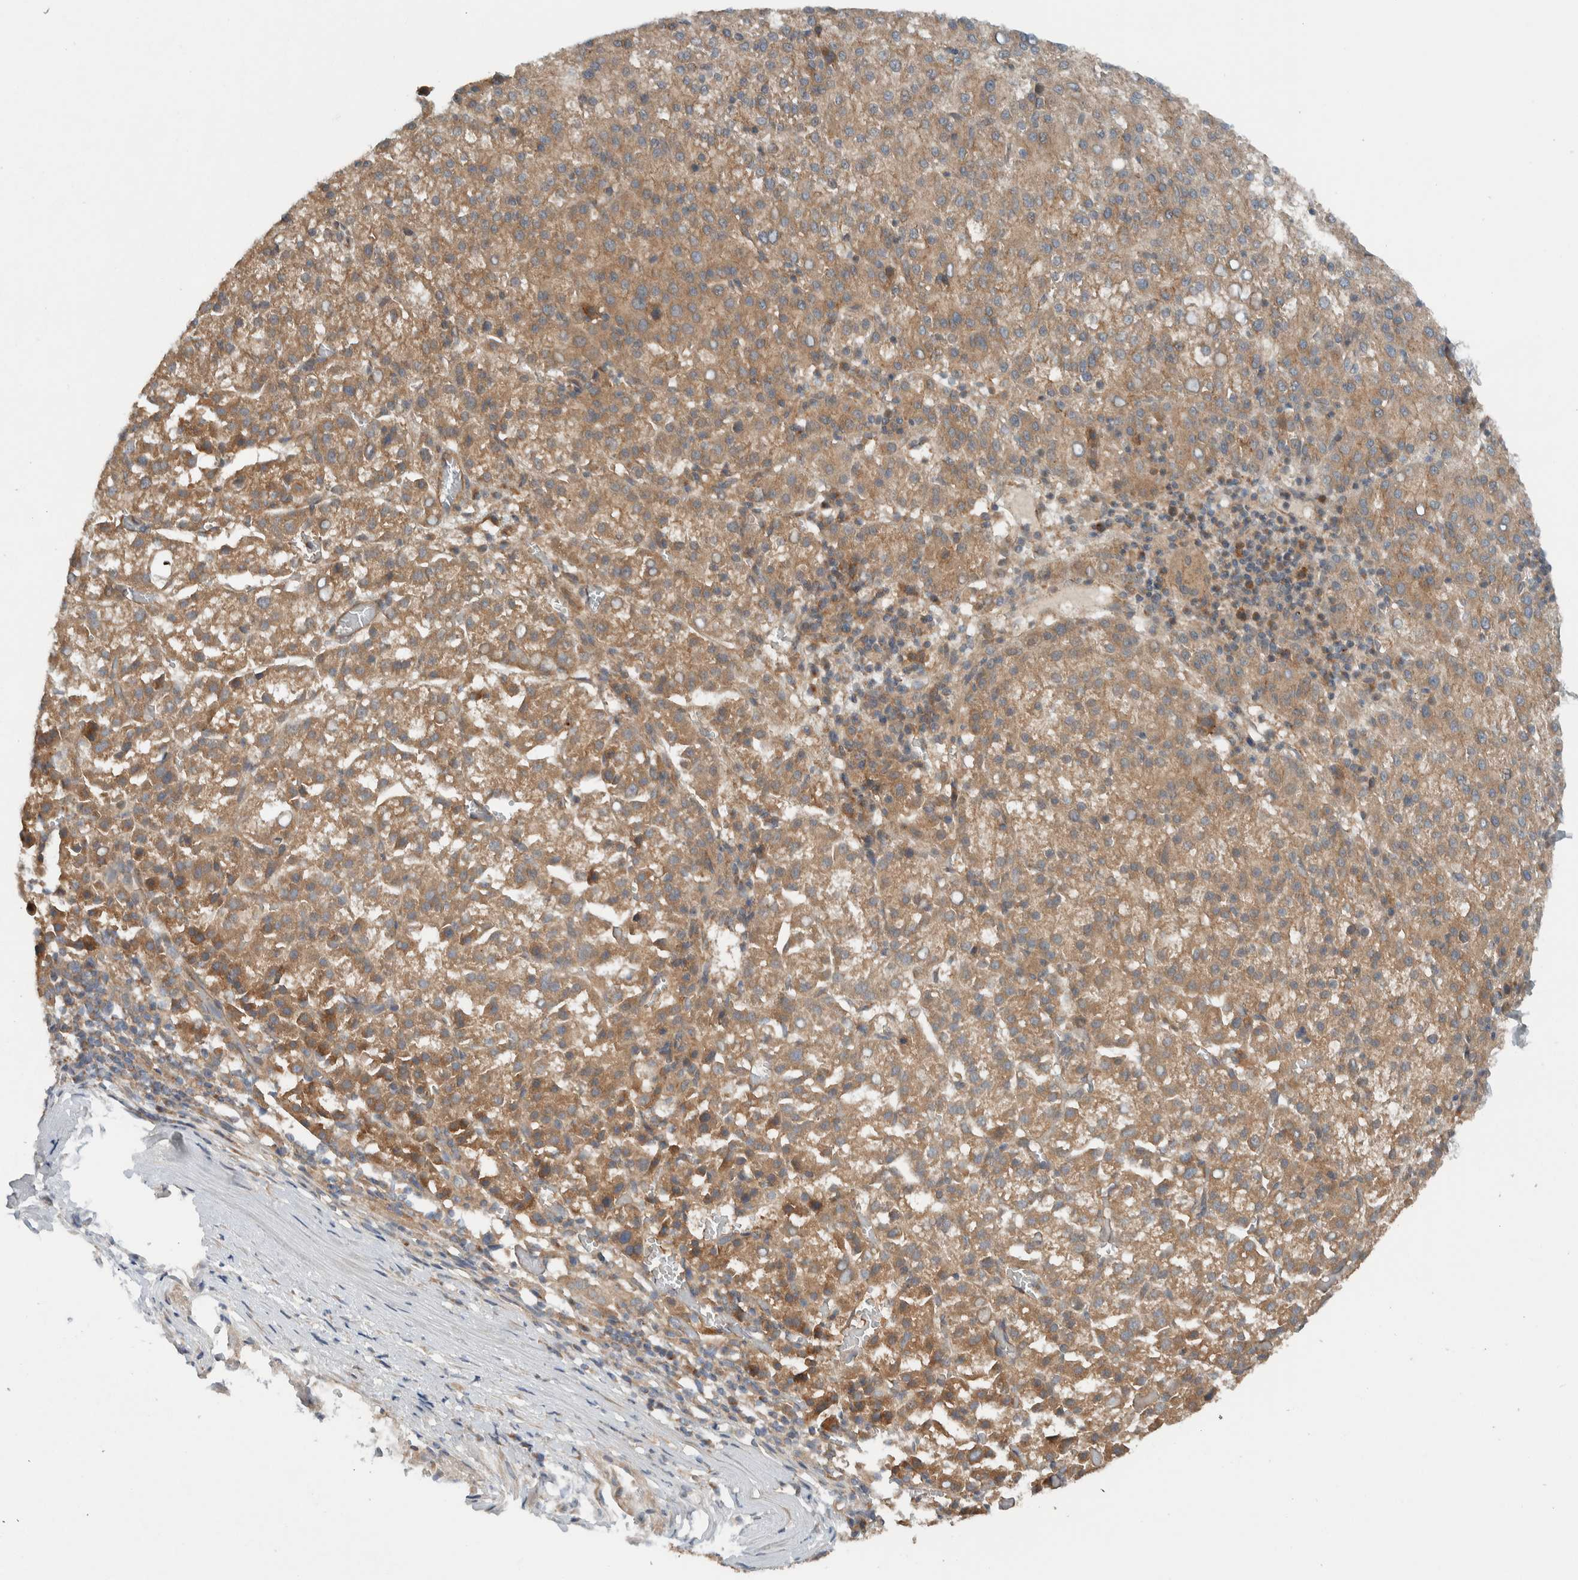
{"staining": {"intensity": "moderate", "quantity": ">75%", "location": "cytoplasmic/membranous"}, "tissue": "liver cancer", "cell_type": "Tumor cells", "image_type": "cancer", "snomed": [{"axis": "morphology", "description": "Carcinoma, Hepatocellular, NOS"}, {"axis": "topography", "description": "Liver"}], "caption": "Protein expression analysis of liver cancer (hepatocellular carcinoma) shows moderate cytoplasmic/membranous positivity in about >75% of tumor cells.", "gene": "KLHL6", "patient": {"sex": "female", "age": 58}}